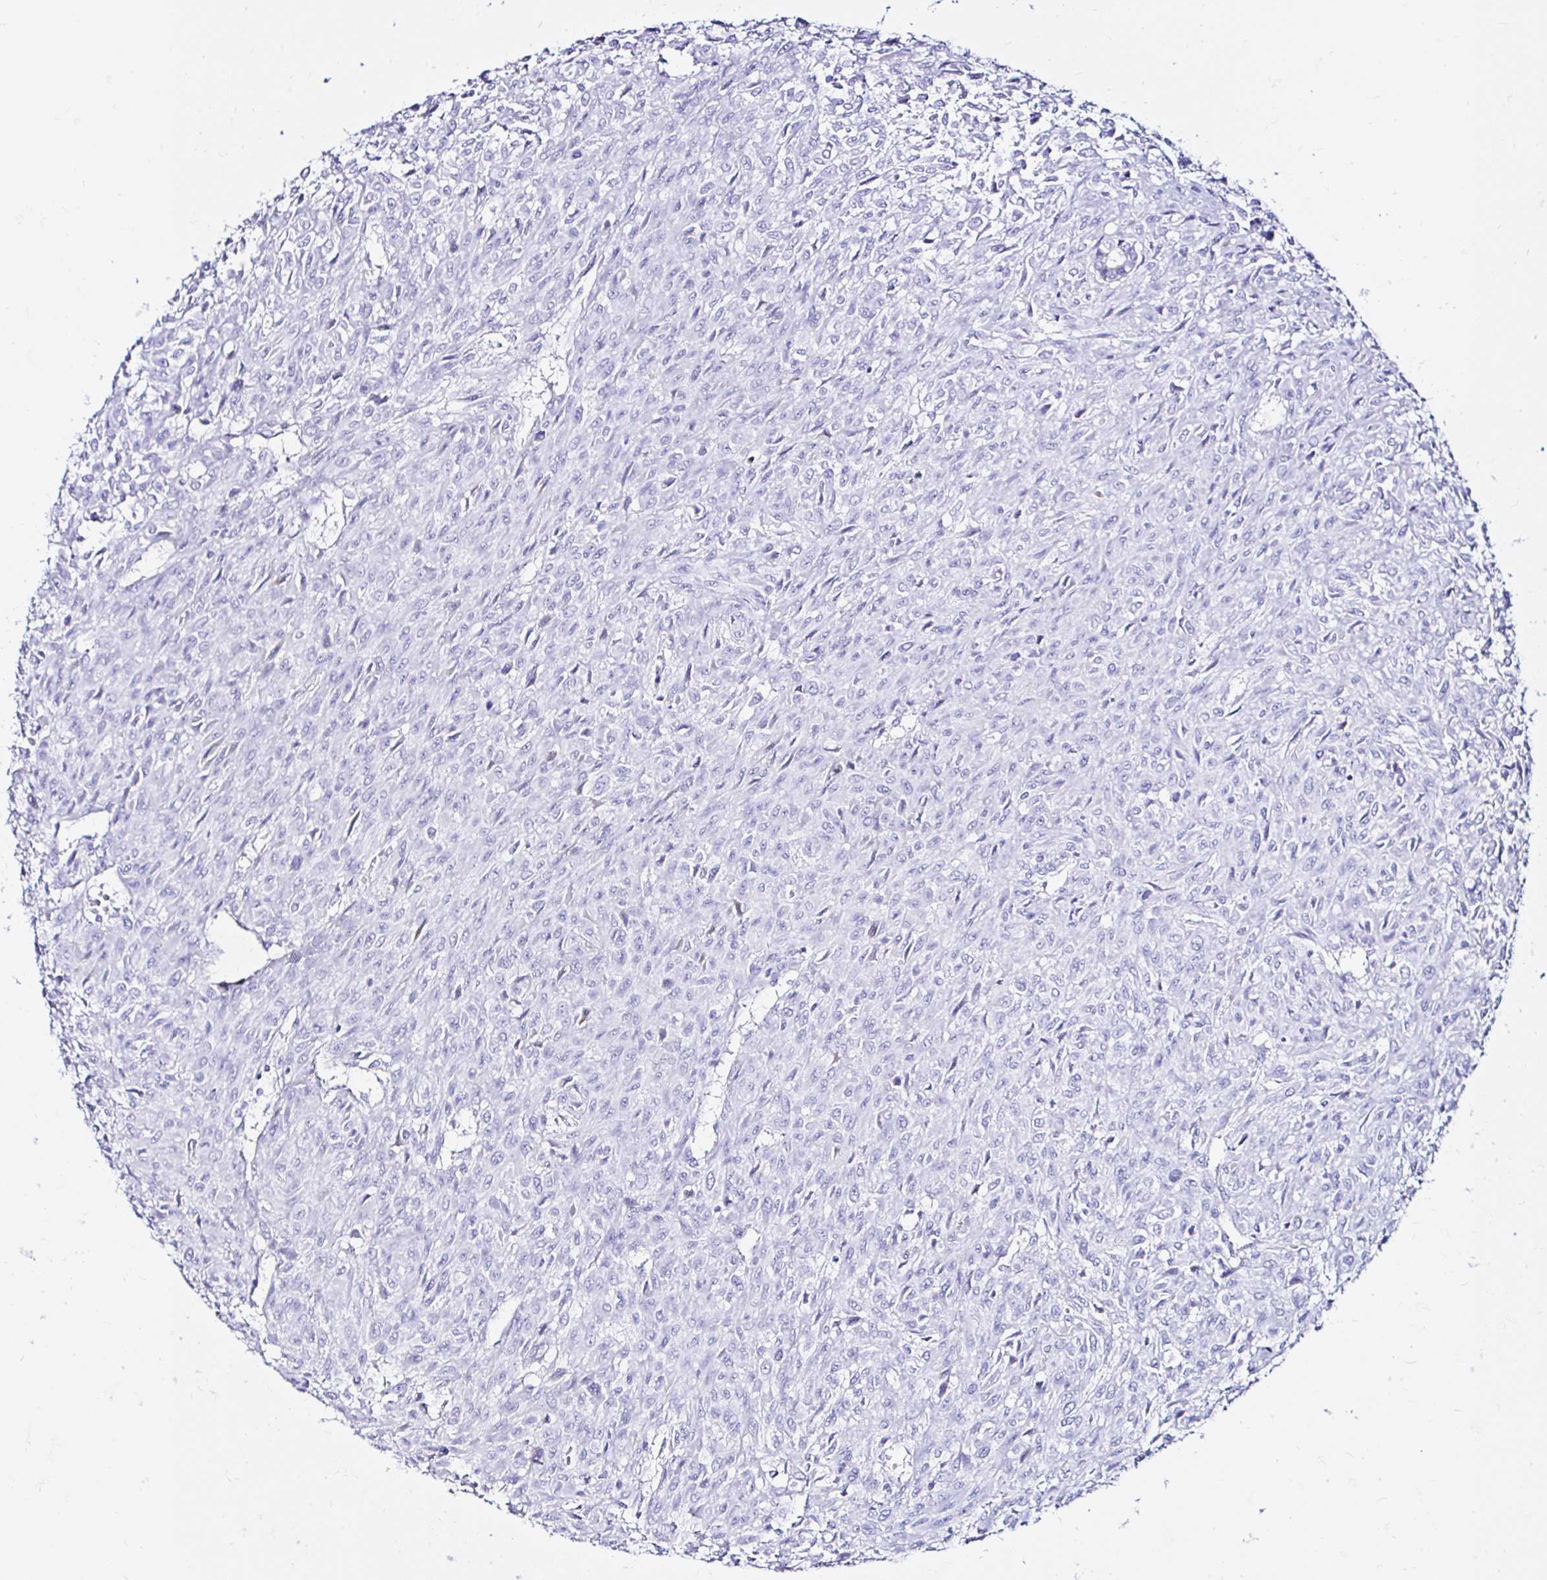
{"staining": {"intensity": "negative", "quantity": "none", "location": "none"}, "tissue": "renal cancer", "cell_type": "Tumor cells", "image_type": "cancer", "snomed": [{"axis": "morphology", "description": "Adenocarcinoma, NOS"}, {"axis": "topography", "description": "Kidney"}], "caption": "This photomicrograph is of renal cancer stained with immunohistochemistry to label a protein in brown with the nuclei are counter-stained blue. There is no positivity in tumor cells.", "gene": "ZNF432", "patient": {"sex": "male", "age": 58}}